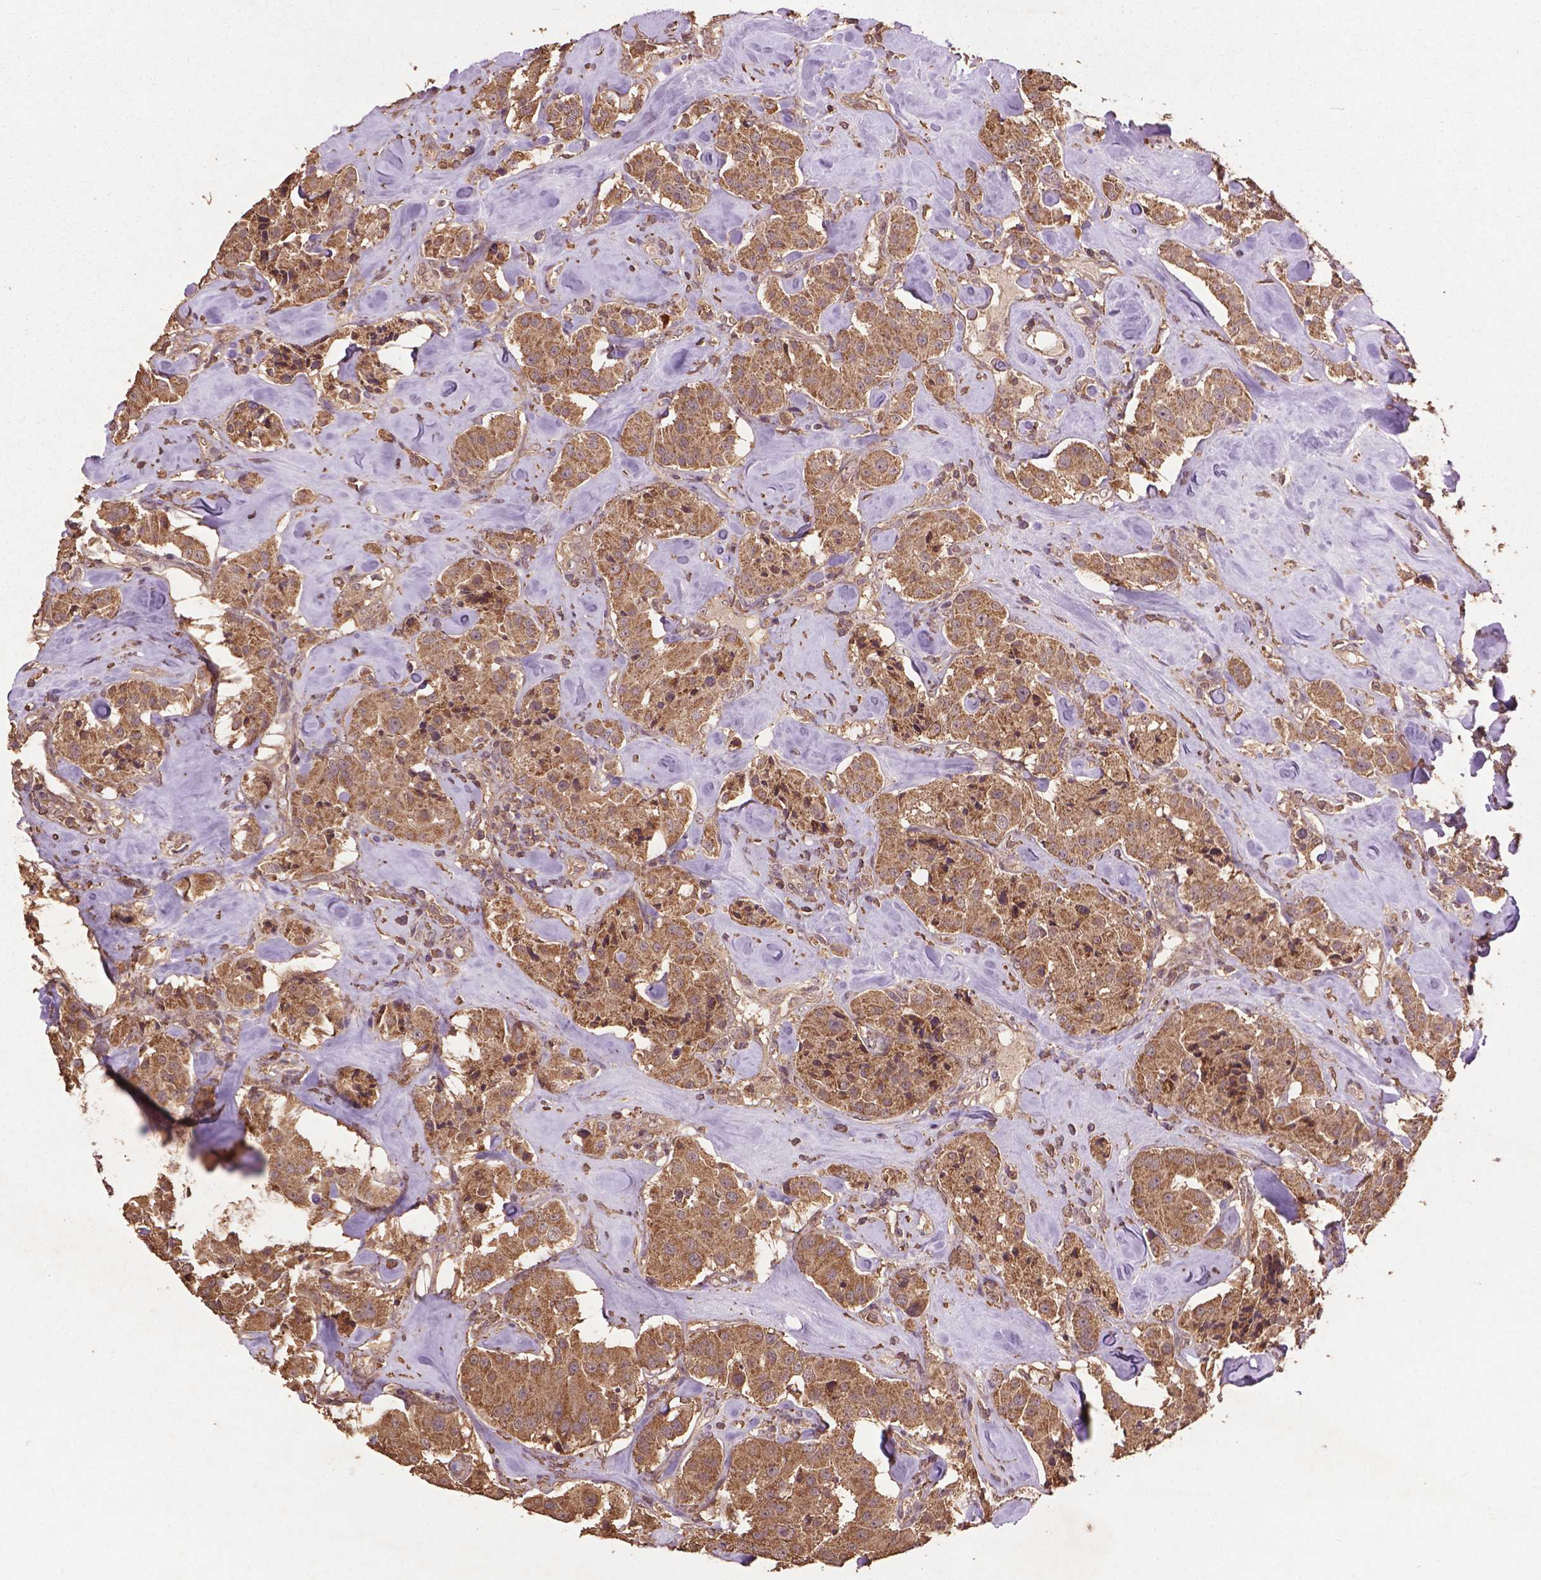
{"staining": {"intensity": "moderate", "quantity": ">75%", "location": "cytoplasmic/membranous"}, "tissue": "carcinoid", "cell_type": "Tumor cells", "image_type": "cancer", "snomed": [{"axis": "morphology", "description": "Carcinoid, malignant, NOS"}, {"axis": "topography", "description": "Pancreas"}], "caption": "Malignant carcinoid stained with a brown dye reveals moderate cytoplasmic/membranous positive staining in approximately >75% of tumor cells.", "gene": "BABAM1", "patient": {"sex": "male", "age": 41}}